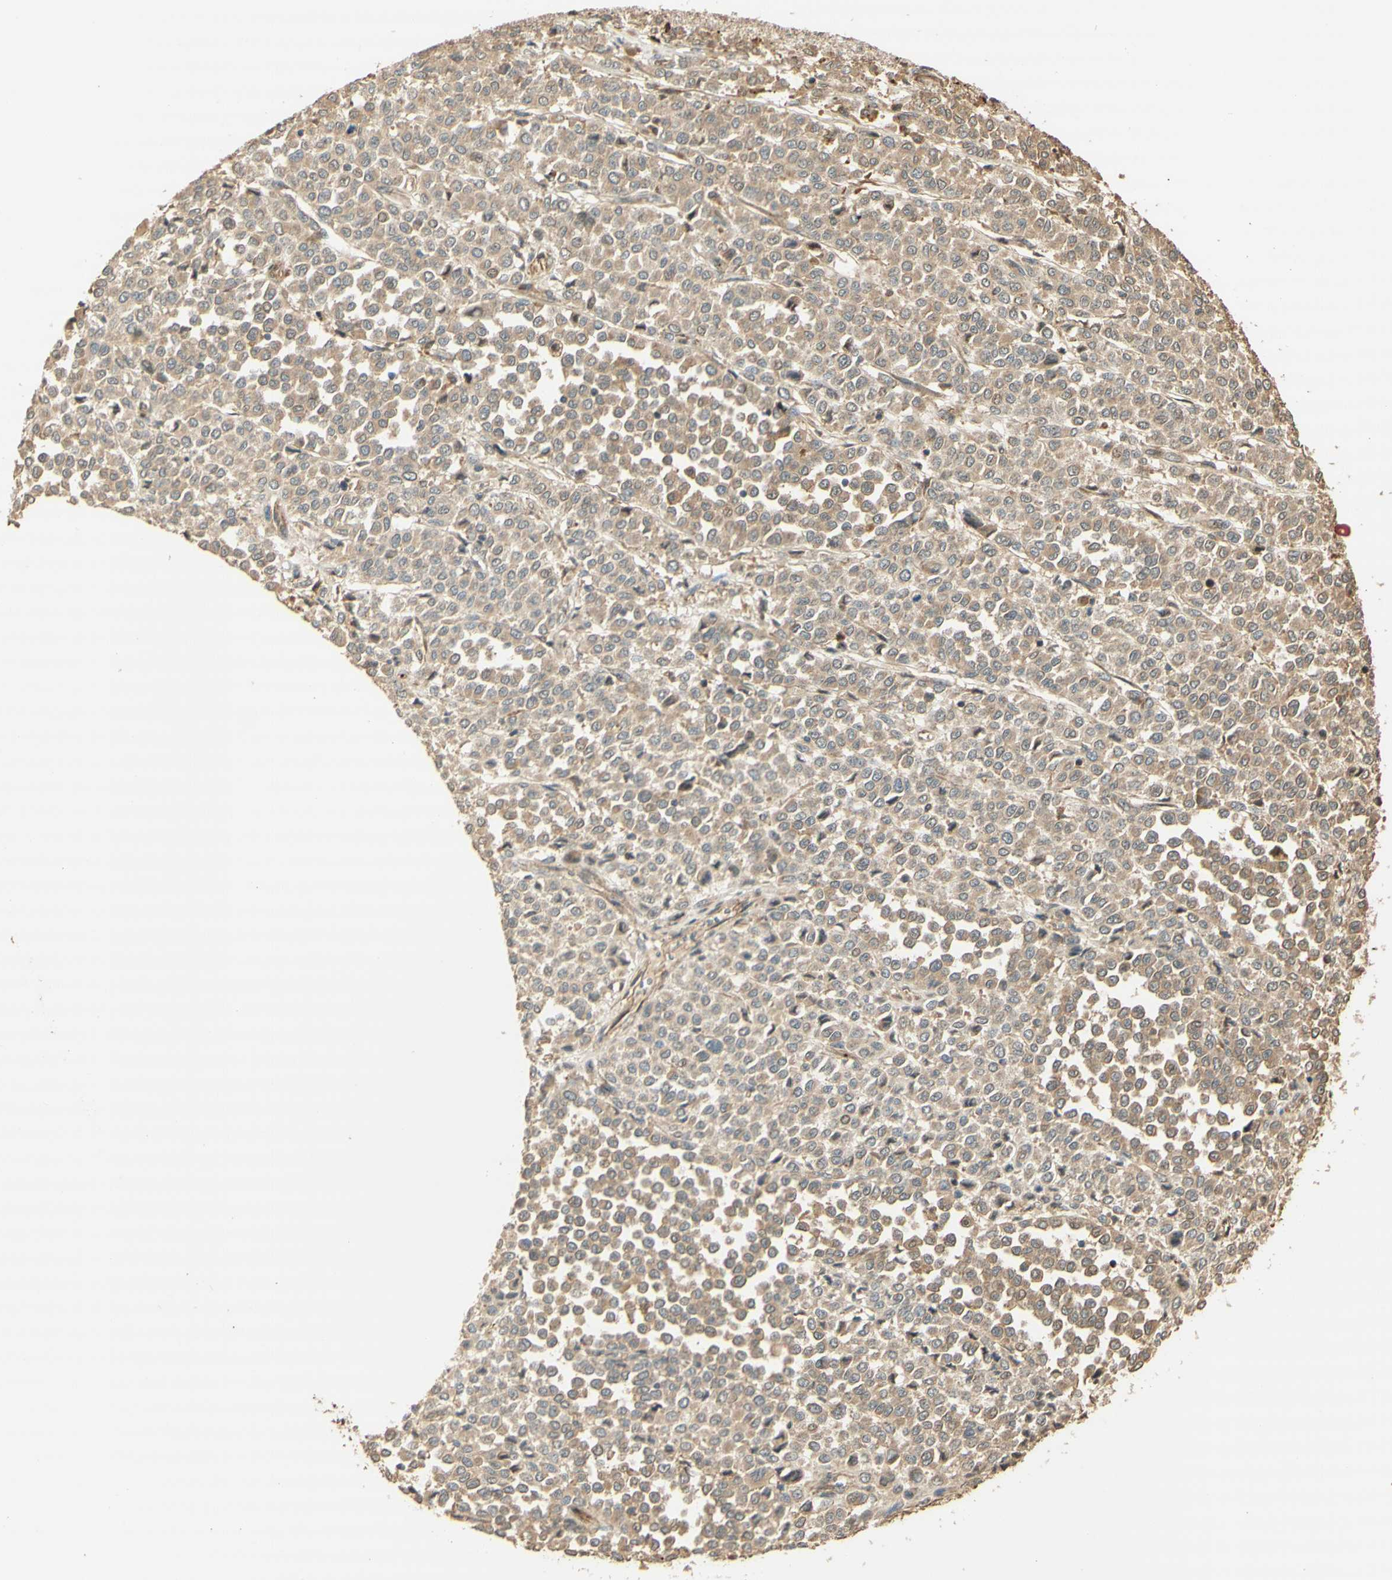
{"staining": {"intensity": "weak", "quantity": ">75%", "location": "cytoplasmic/membranous"}, "tissue": "melanoma", "cell_type": "Tumor cells", "image_type": "cancer", "snomed": [{"axis": "morphology", "description": "Malignant melanoma, Metastatic site"}, {"axis": "topography", "description": "Pancreas"}], "caption": "Immunohistochemistry micrograph of melanoma stained for a protein (brown), which exhibits low levels of weak cytoplasmic/membranous staining in about >75% of tumor cells.", "gene": "AGER", "patient": {"sex": "female", "age": 30}}